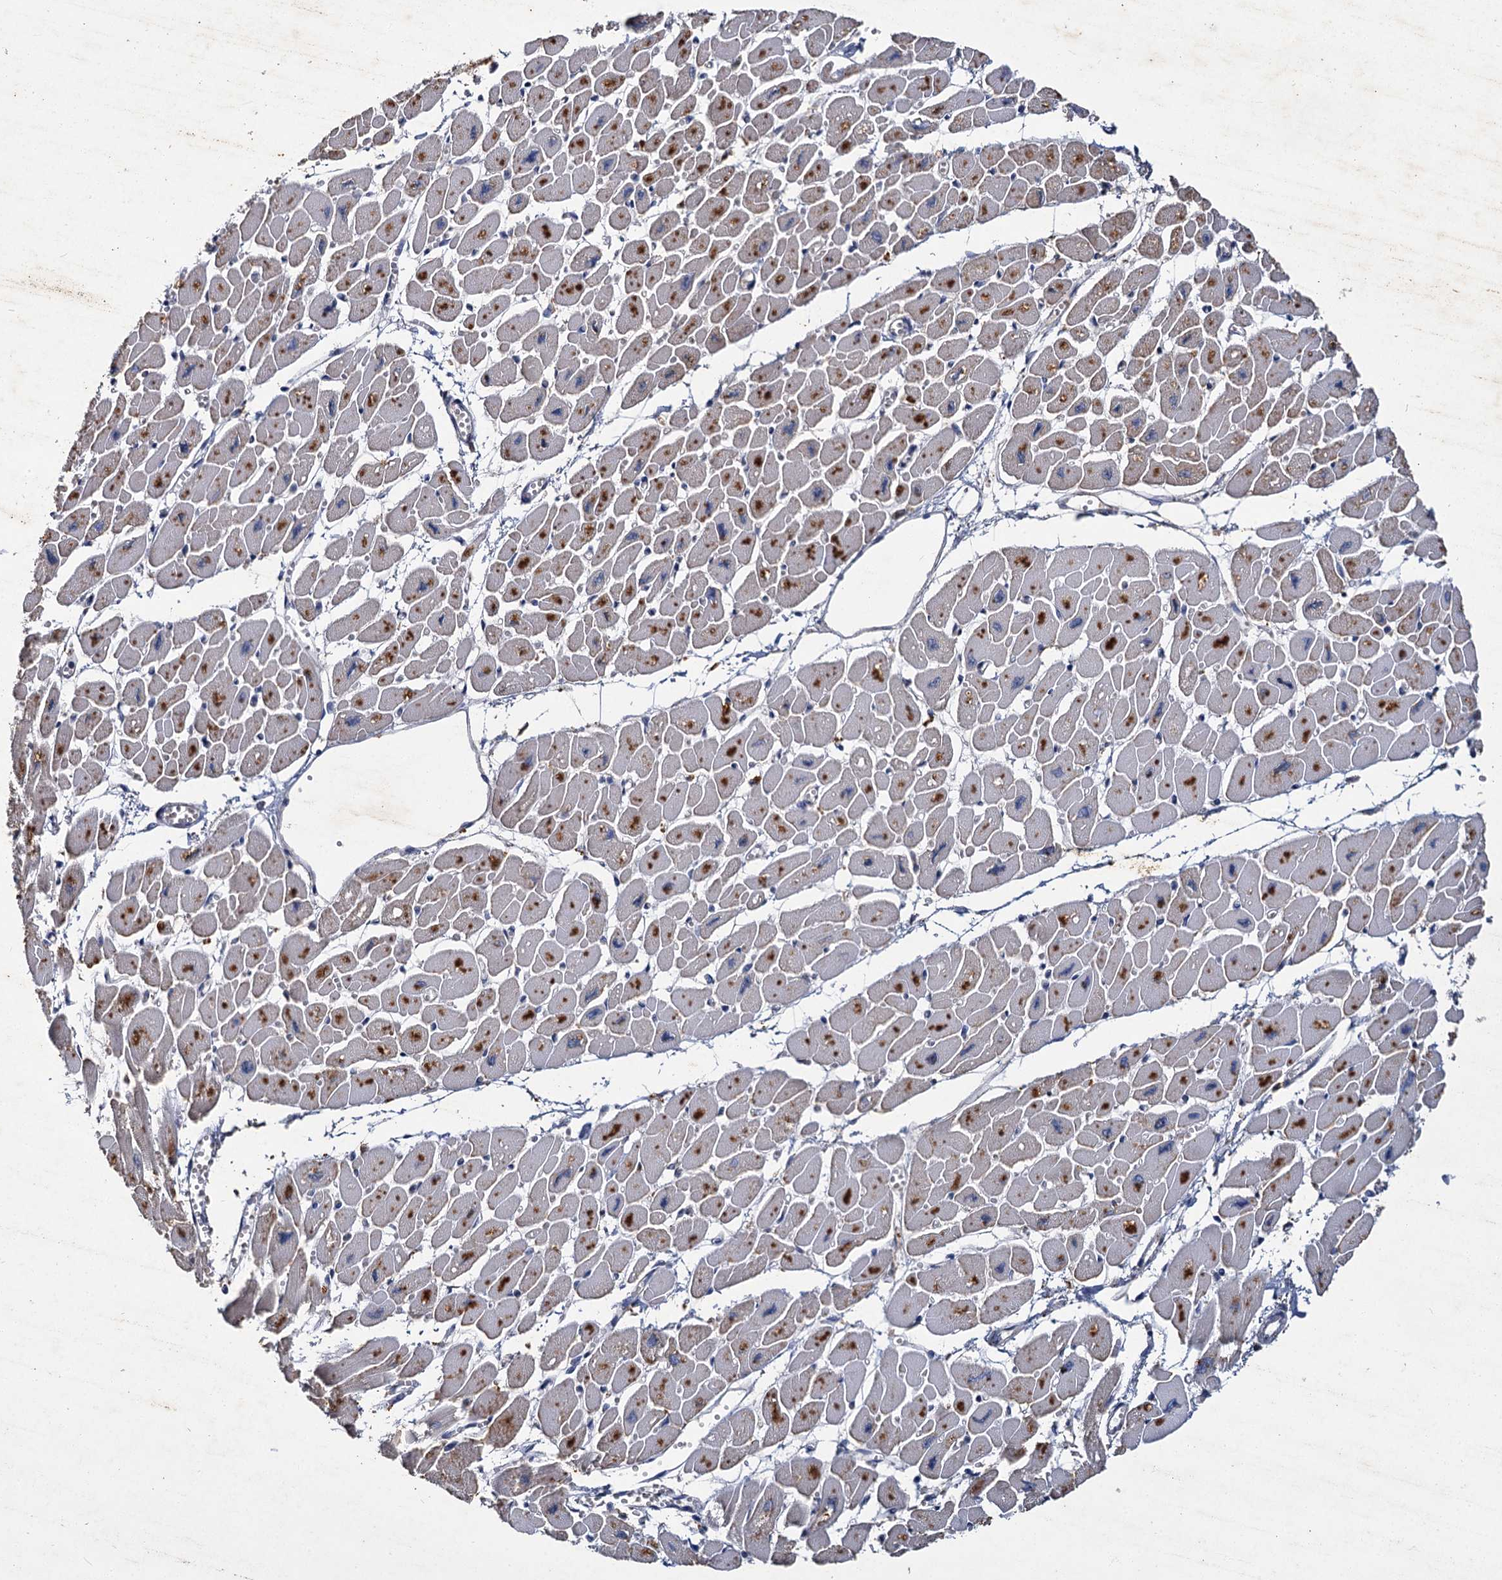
{"staining": {"intensity": "negative", "quantity": "none", "location": "none"}, "tissue": "heart muscle", "cell_type": "Cardiomyocytes", "image_type": "normal", "snomed": [{"axis": "morphology", "description": "Normal tissue, NOS"}, {"axis": "topography", "description": "Heart"}], "caption": "There is no significant positivity in cardiomyocytes of heart muscle. (DAB (3,3'-diaminobenzidine) immunohistochemistry (IHC) visualized using brightfield microscopy, high magnification).", "gene": "ATP9A", "patient": {"sex": "female", "age": 54}}